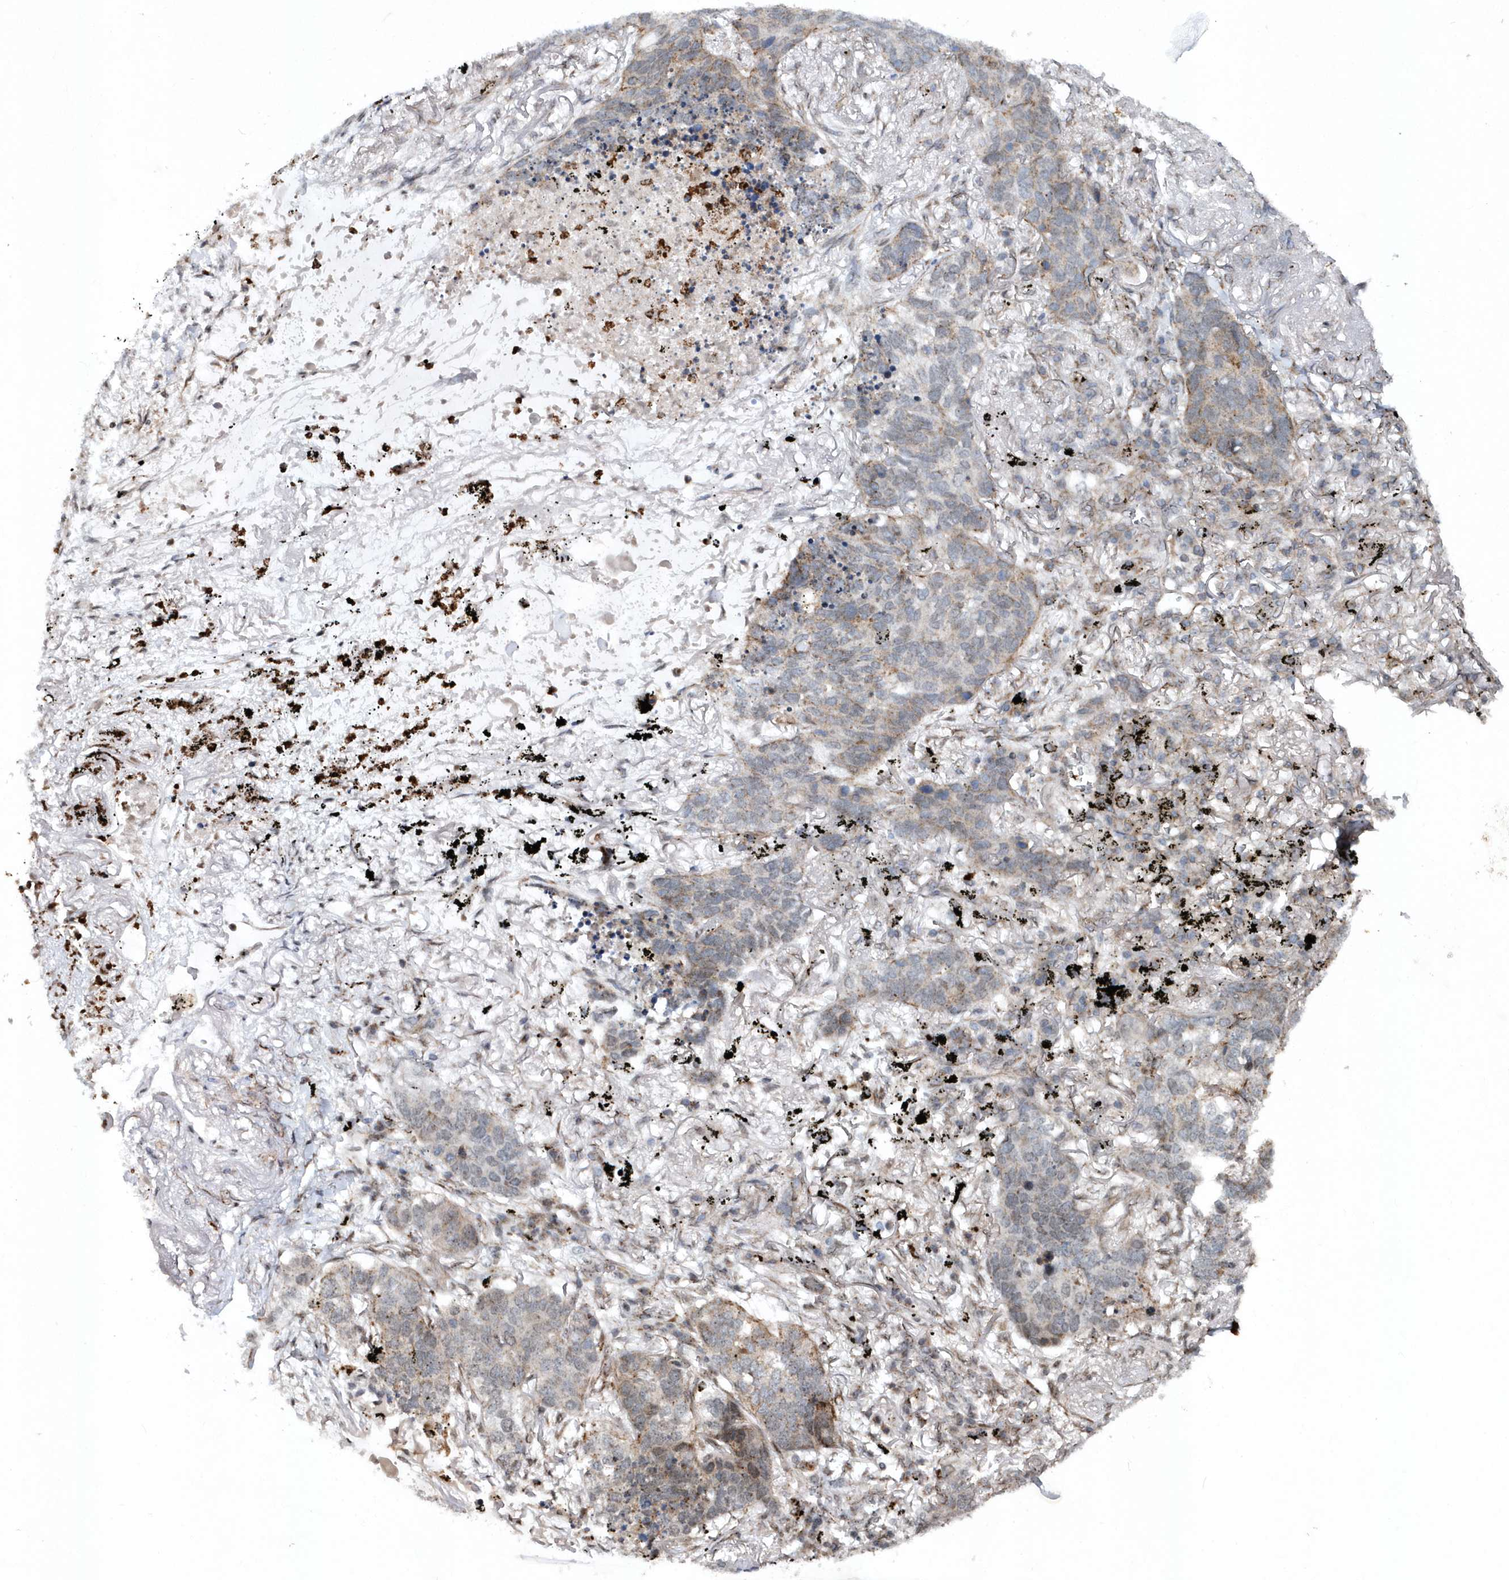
{"staining": {"intensity": "weak", "quantity": "<25%", "location": "cytoplasmic/membranous"}, "tissue": "lung cancer", "cell_type": "Tumor cells", "image_type": "cancer", "snomed": [{"axis": "morphology", "description": "Squamous cell carcinoma, NOS"}, {"axis": "topography", "description": "Lung"}], "caption": "Immunohistochemistry of lung cancer displays no staining in tumor cells. (Immunohistochemistry, brightfield microscopy, high magnification).", "gene": "SOWAHB", "patient": {"sex": "female", "age": 63}}